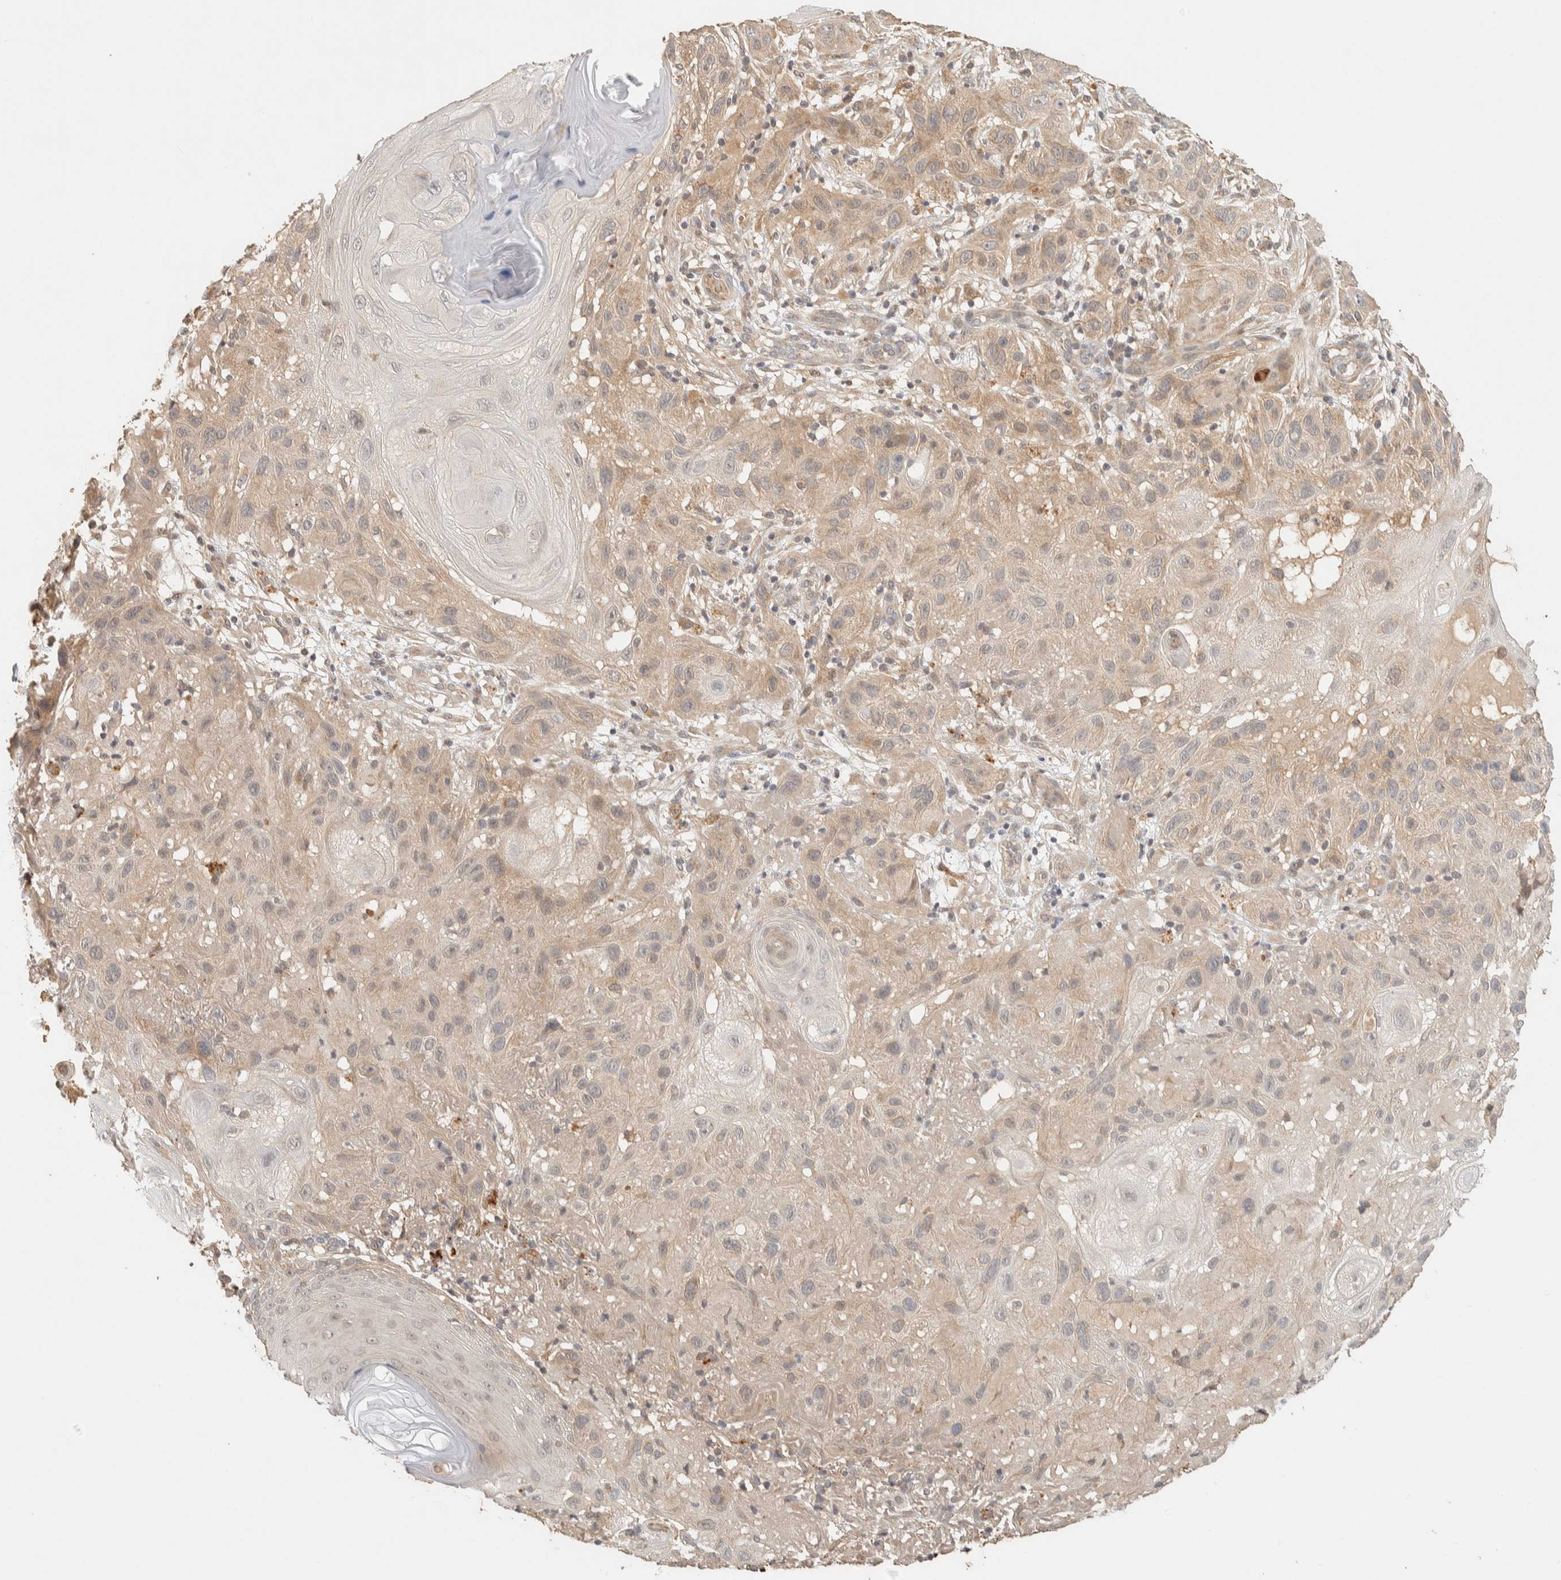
{"staining": {"intensity": "weak", "quantity": "25%-75%", "location": "cytoplasmic/membranous"}, "tissue": "skin cancer", "cell_type": "Tumor cells", "image_type": "cancer", "snomed": [{"axis": "morphology", "description": "Squamous cell carcinoma, NOS"}, {"axis": "topography", "description": "Skin"}], "caption": "Immunohistochemical staining of skin cancer (squamous cell carcinoma) exhibits low levels of weak cytoplasmic/membranous expression in about 25%-75% of tumor cells.", "gene": "ITPA", "patient": {"sex": "female", "age": 96}}